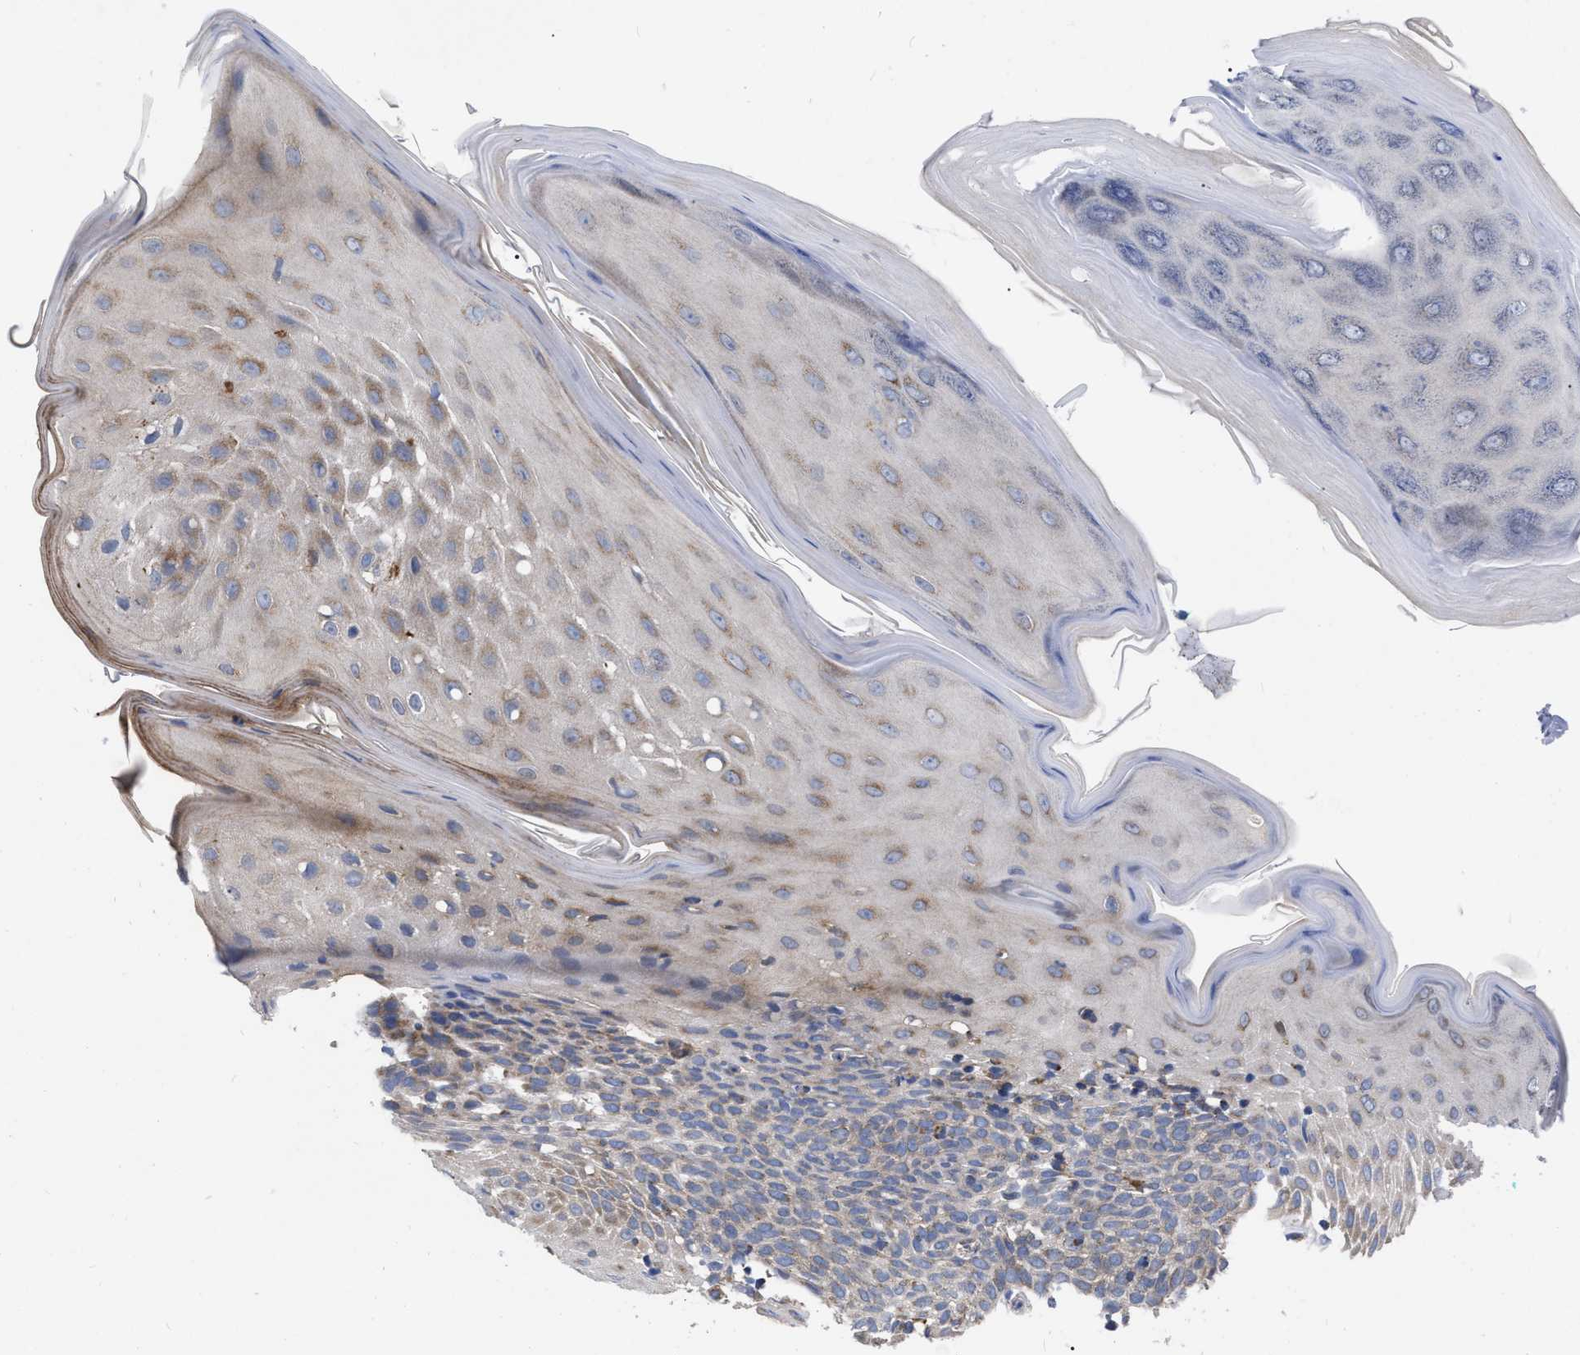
{"staining": {"intensity": "weak", "quantity": ">75%", "location": "cytoplasmic/membranous"}, "tissue": "skin cancer", "cell_type": "Tumor cells", "image_type": "cancer", "snomed": [{"axis": "morphology", "description": "Basal cell carcinoma"}, {"axis": "topography", "description": "Skin"}], "caption": "Human basal cell carcinoma (skin) stained with a protein marker shows weak staining in tumor cells.", "gene": "CDKN2C", "patient": {"sex": "male", "age": 60}}